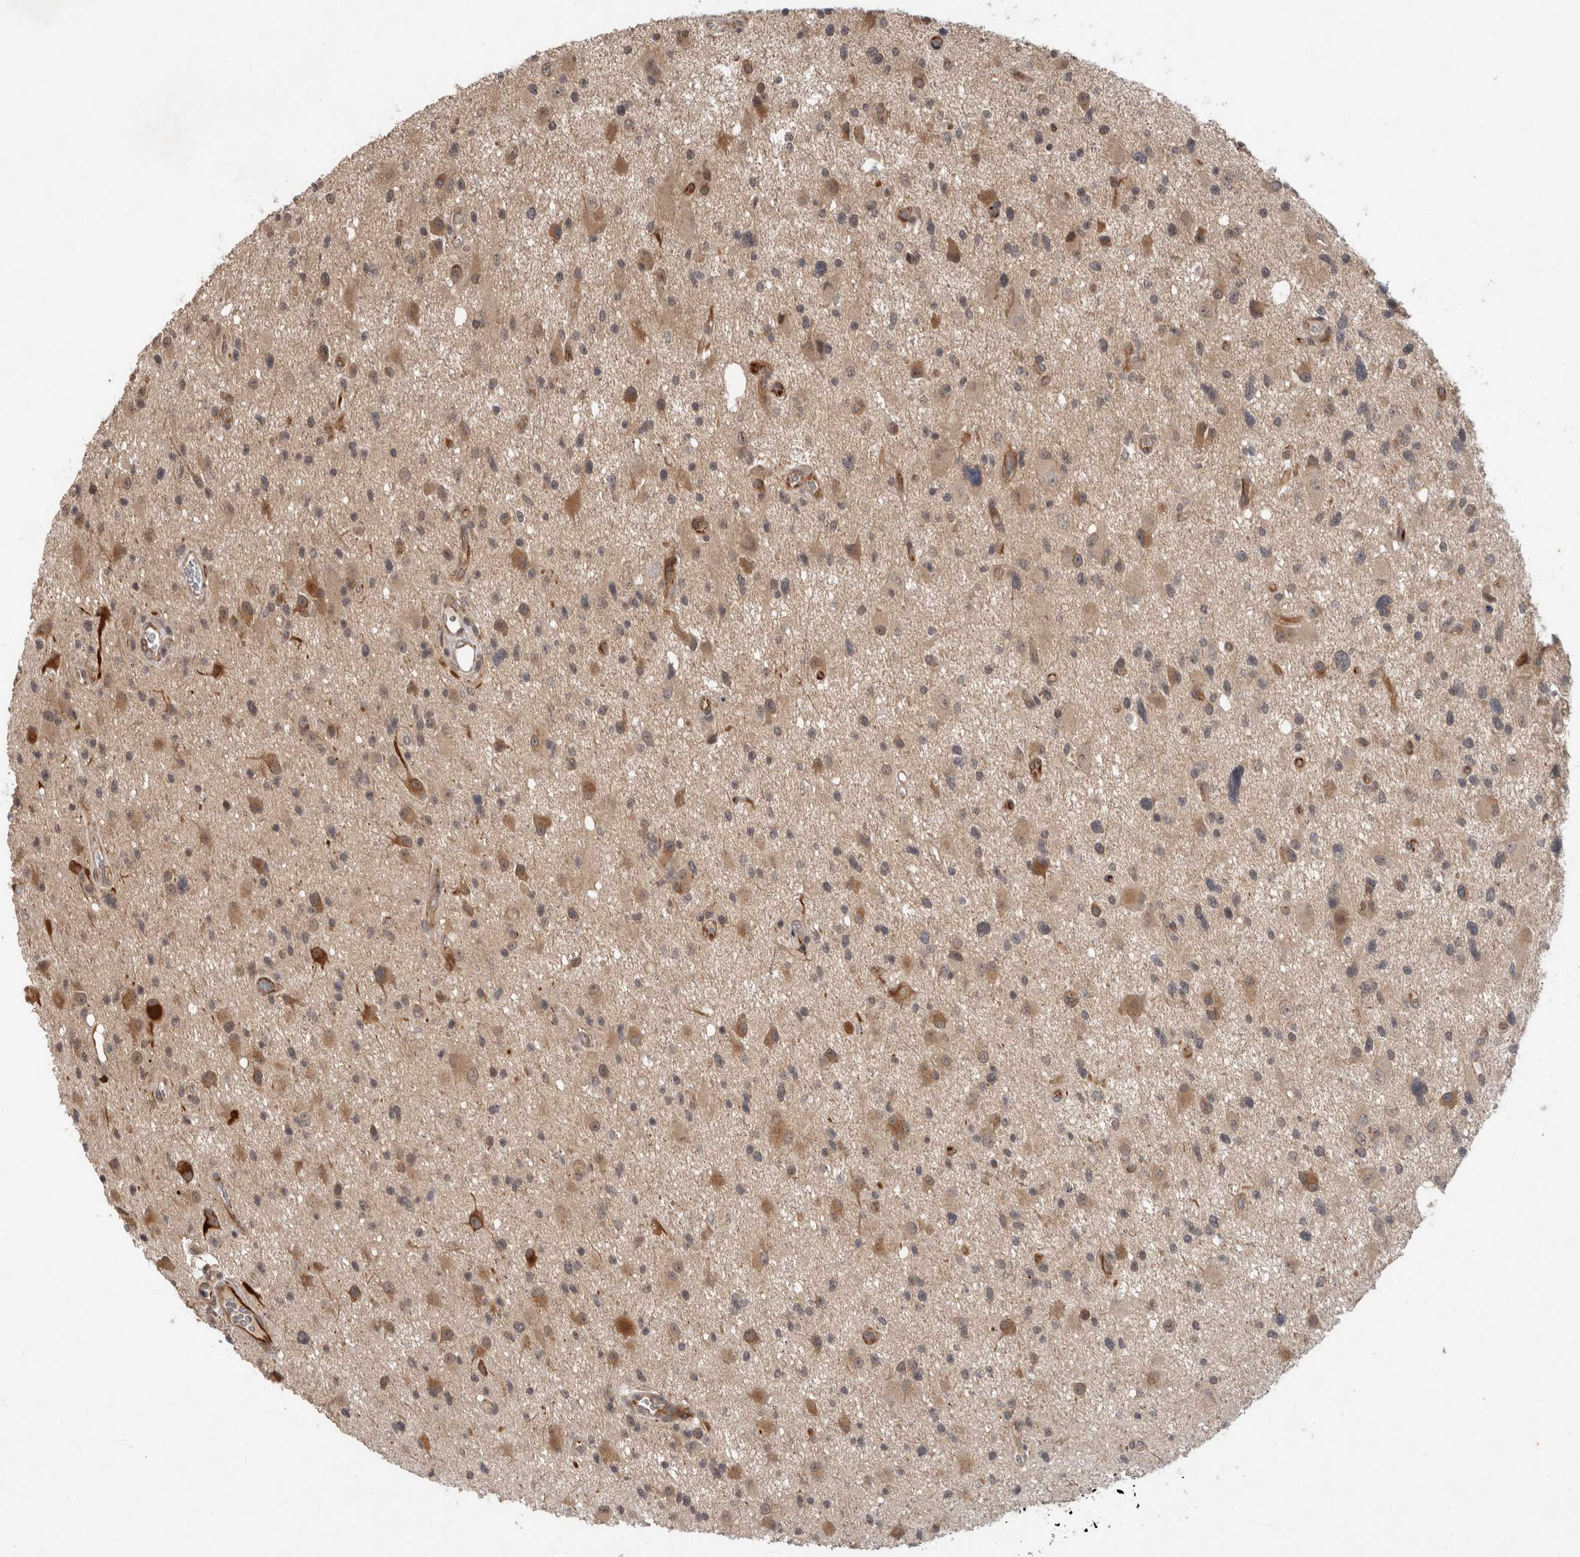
{"staining": {"intensity": "moderate", "quantity": "25%-75%", "location": "cytoplasmic/membranous"}, "tissue": "glioma", "cell_type": "Tumor cells", "image_type": "cancer", "snomed": [{"axis": "morphology", "description": "Glioma, malignant, High grade"}, {"axis": "topography", "description": "Brain"}], "caption": "Brown immunohistochemical staining in high-grade glioma (malignant) demonstrates moderate cytoplasmic/membranous staining in about 25%-75% of tumor cells. The staining was performed using DAB, with brown indicating positive protein expression. Nuclei are stained blue with hematoxylin.", "gene": "CRISPLD1", "patient": {"sex": "male", "age": 33}}